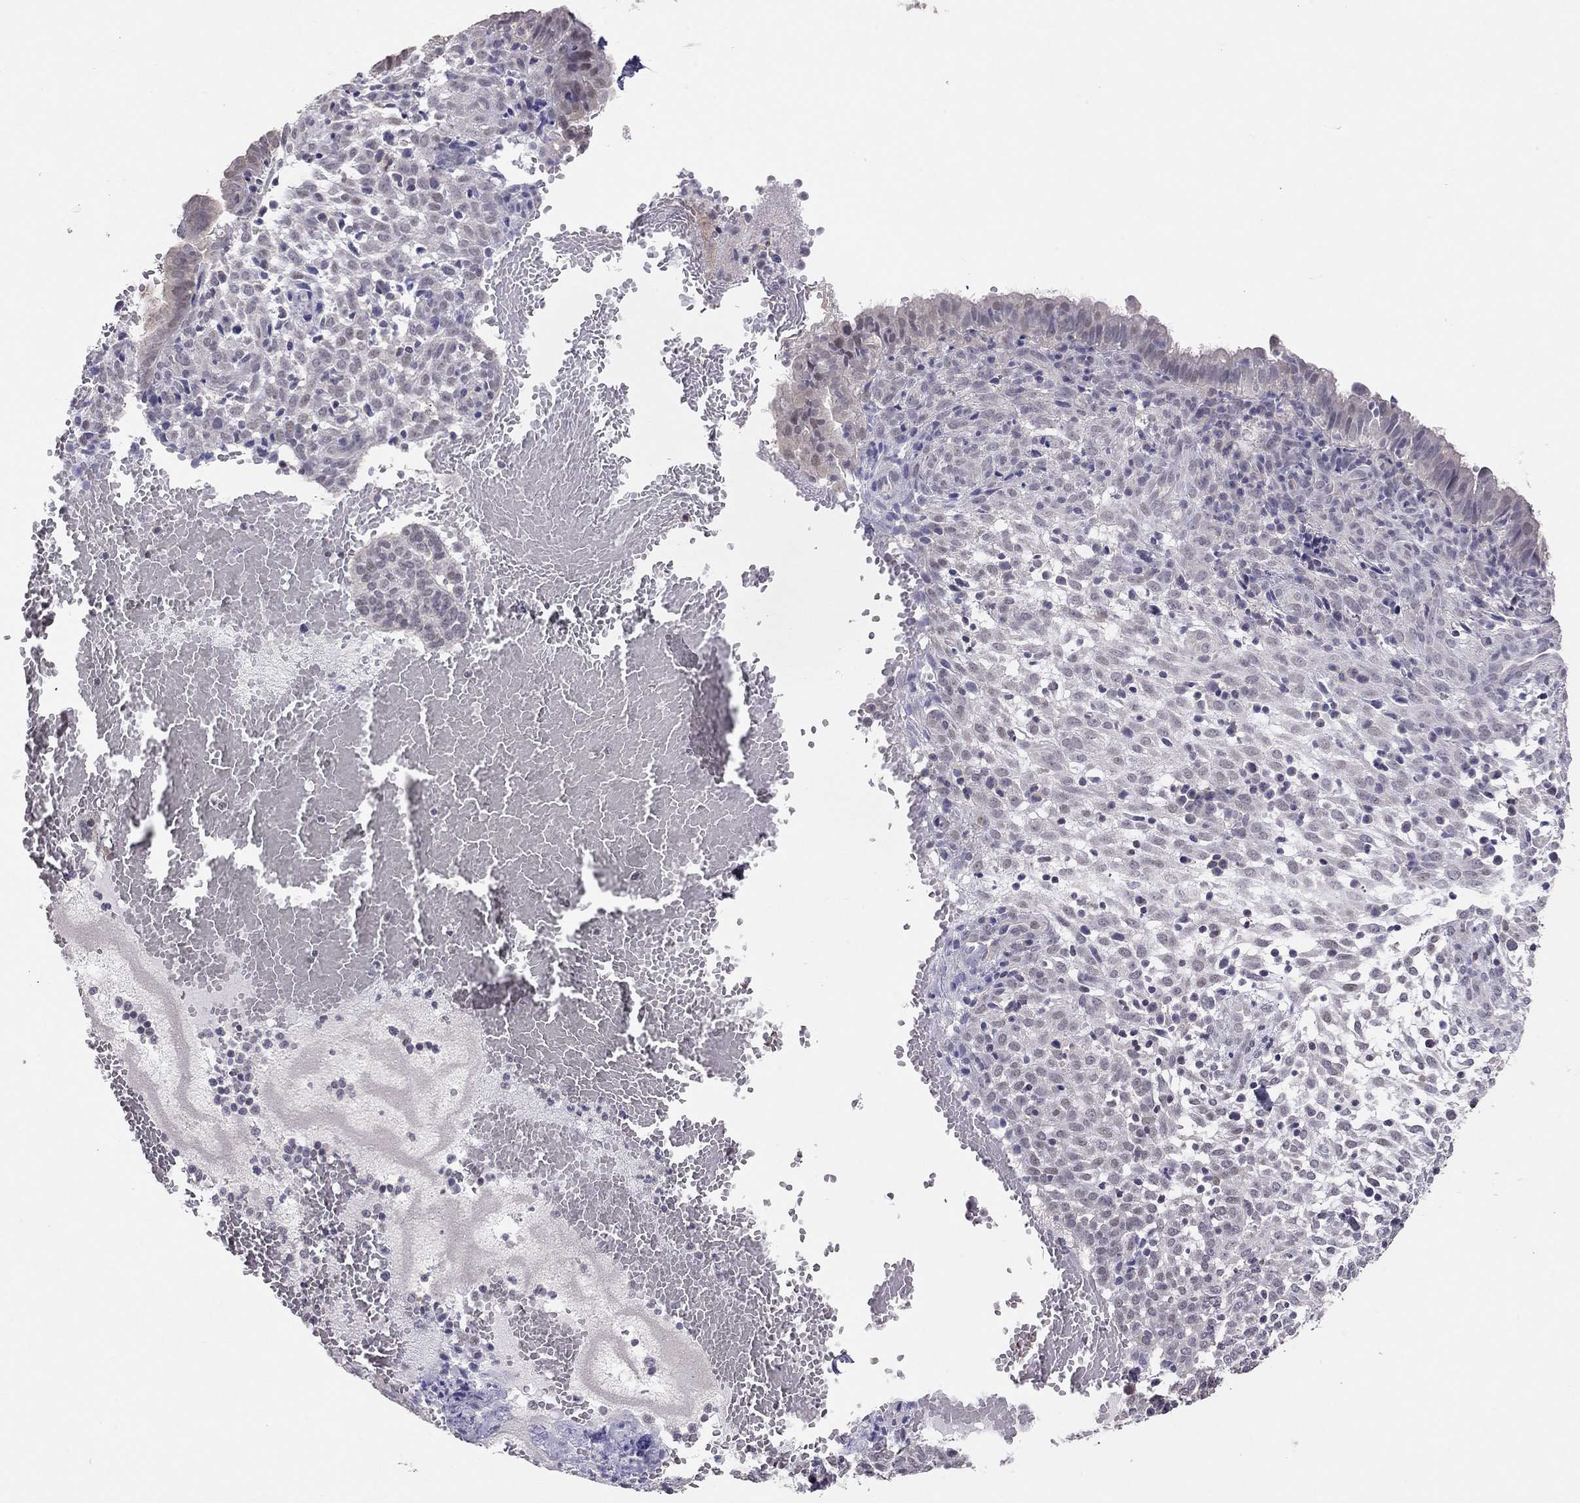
{"staining": {"intensity": "negative", "quantity": "none", "location": "none"}, "tissue": "endometrium", "cell_type": "Cells in endometrial stroma", "image_type": "normal", "snomed": [{"axis": "morphology", "description": "Normal tissue, NOS"}, {"axis": "topography", "description": "Endometrium"}], "caption": "The histopathology image exhibits no significant staining in cells in endometrial stroma of endometrium.", "gene": "HSF2BP", "patient": {"sex": "female", "age": 42}}